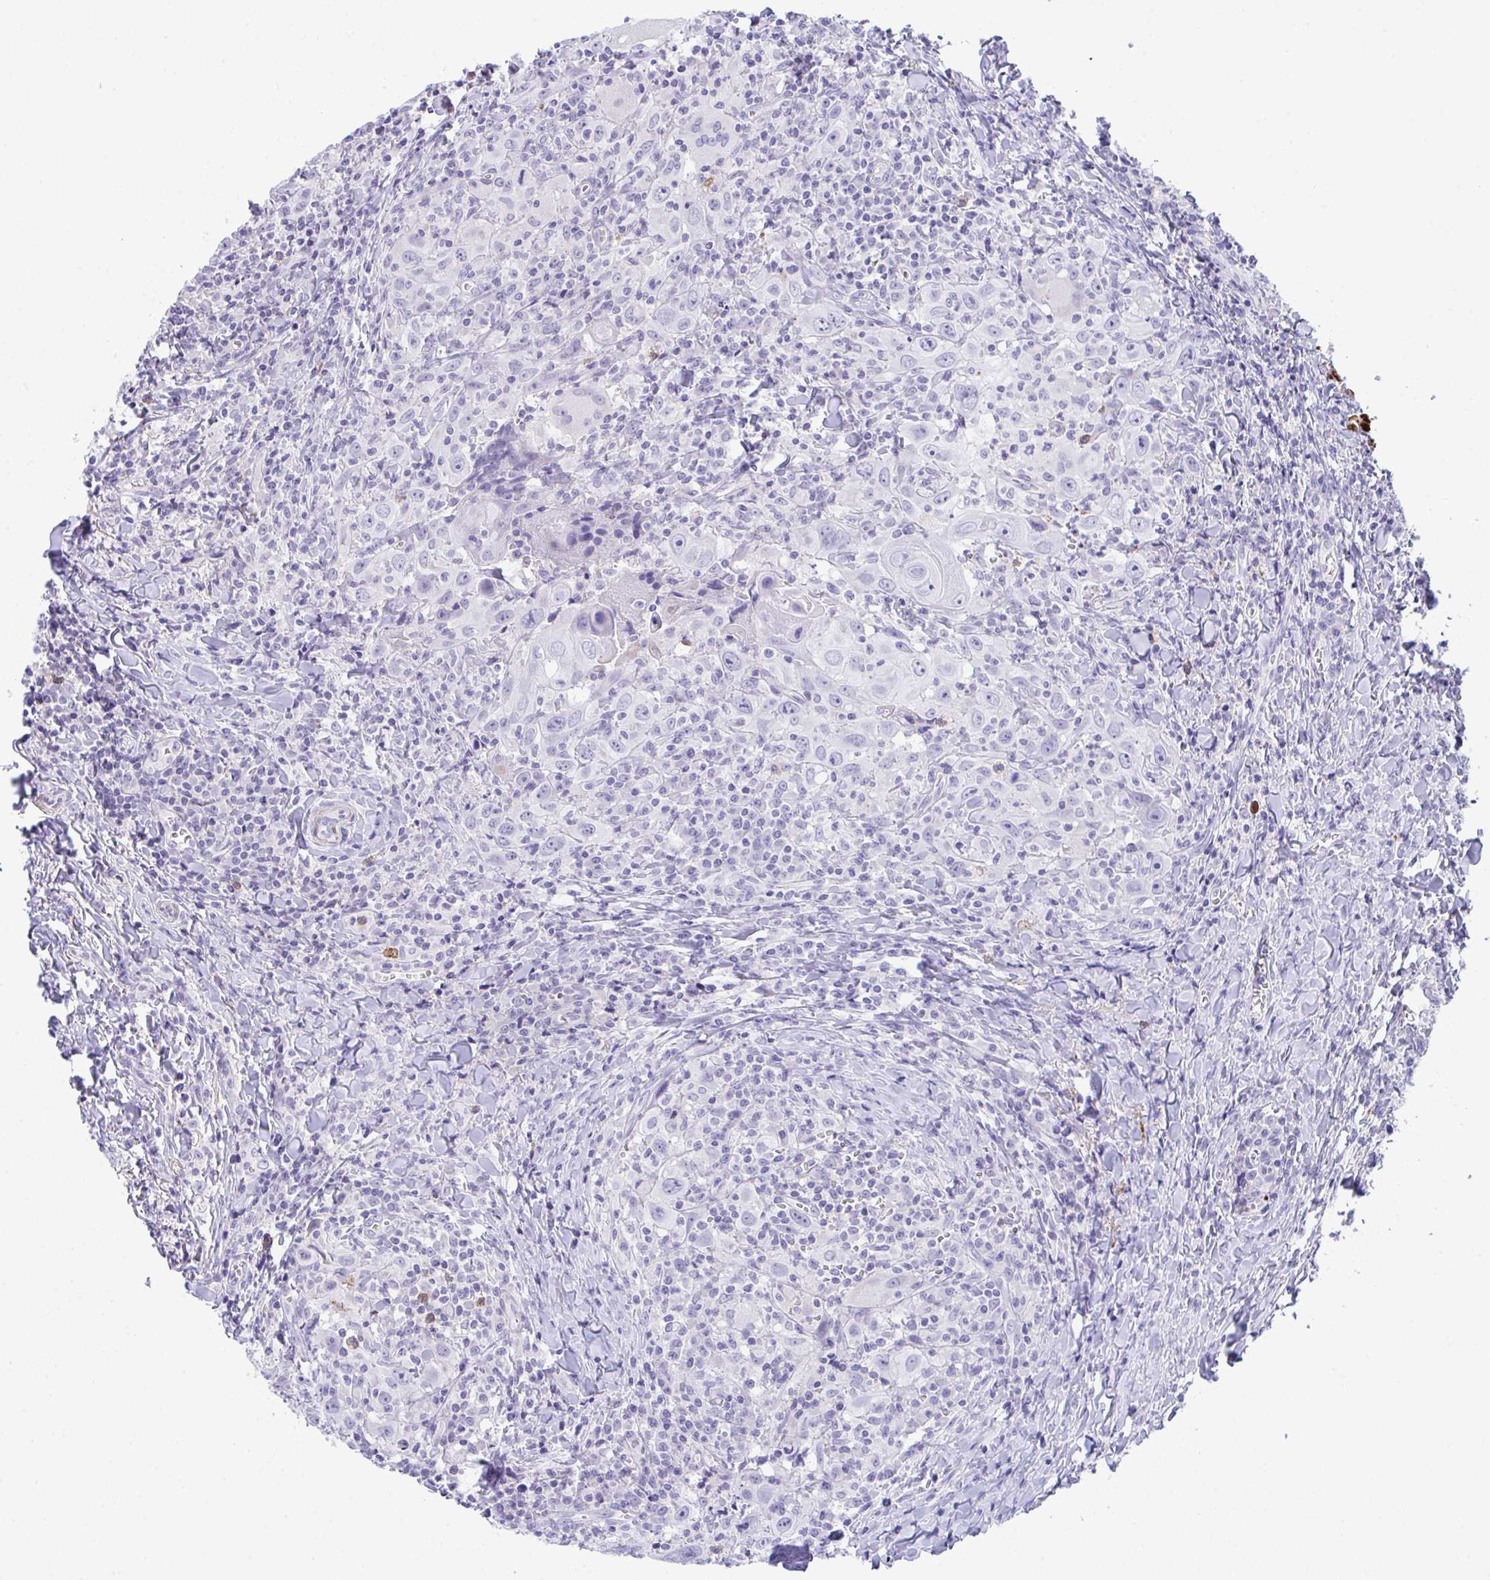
{"staining": {"intensity": "negative", "quantity": "none", "location": "none"}, "tissue": "head and neck cancer", "cell_type": "Tumor cells", "image_type": "cancer", "snomed": [{"axis": "morphology", "description": "Squamous cell carcinoma, NOS"}, {"axis": "topography", "description": "Head-Neck"}], "caption": "Tumor cells show no significant protein positivity in squamous cell carcinoma (head and neck).", "gene": "KMT2E", "patient": {"sex": "female", "age": 95}}